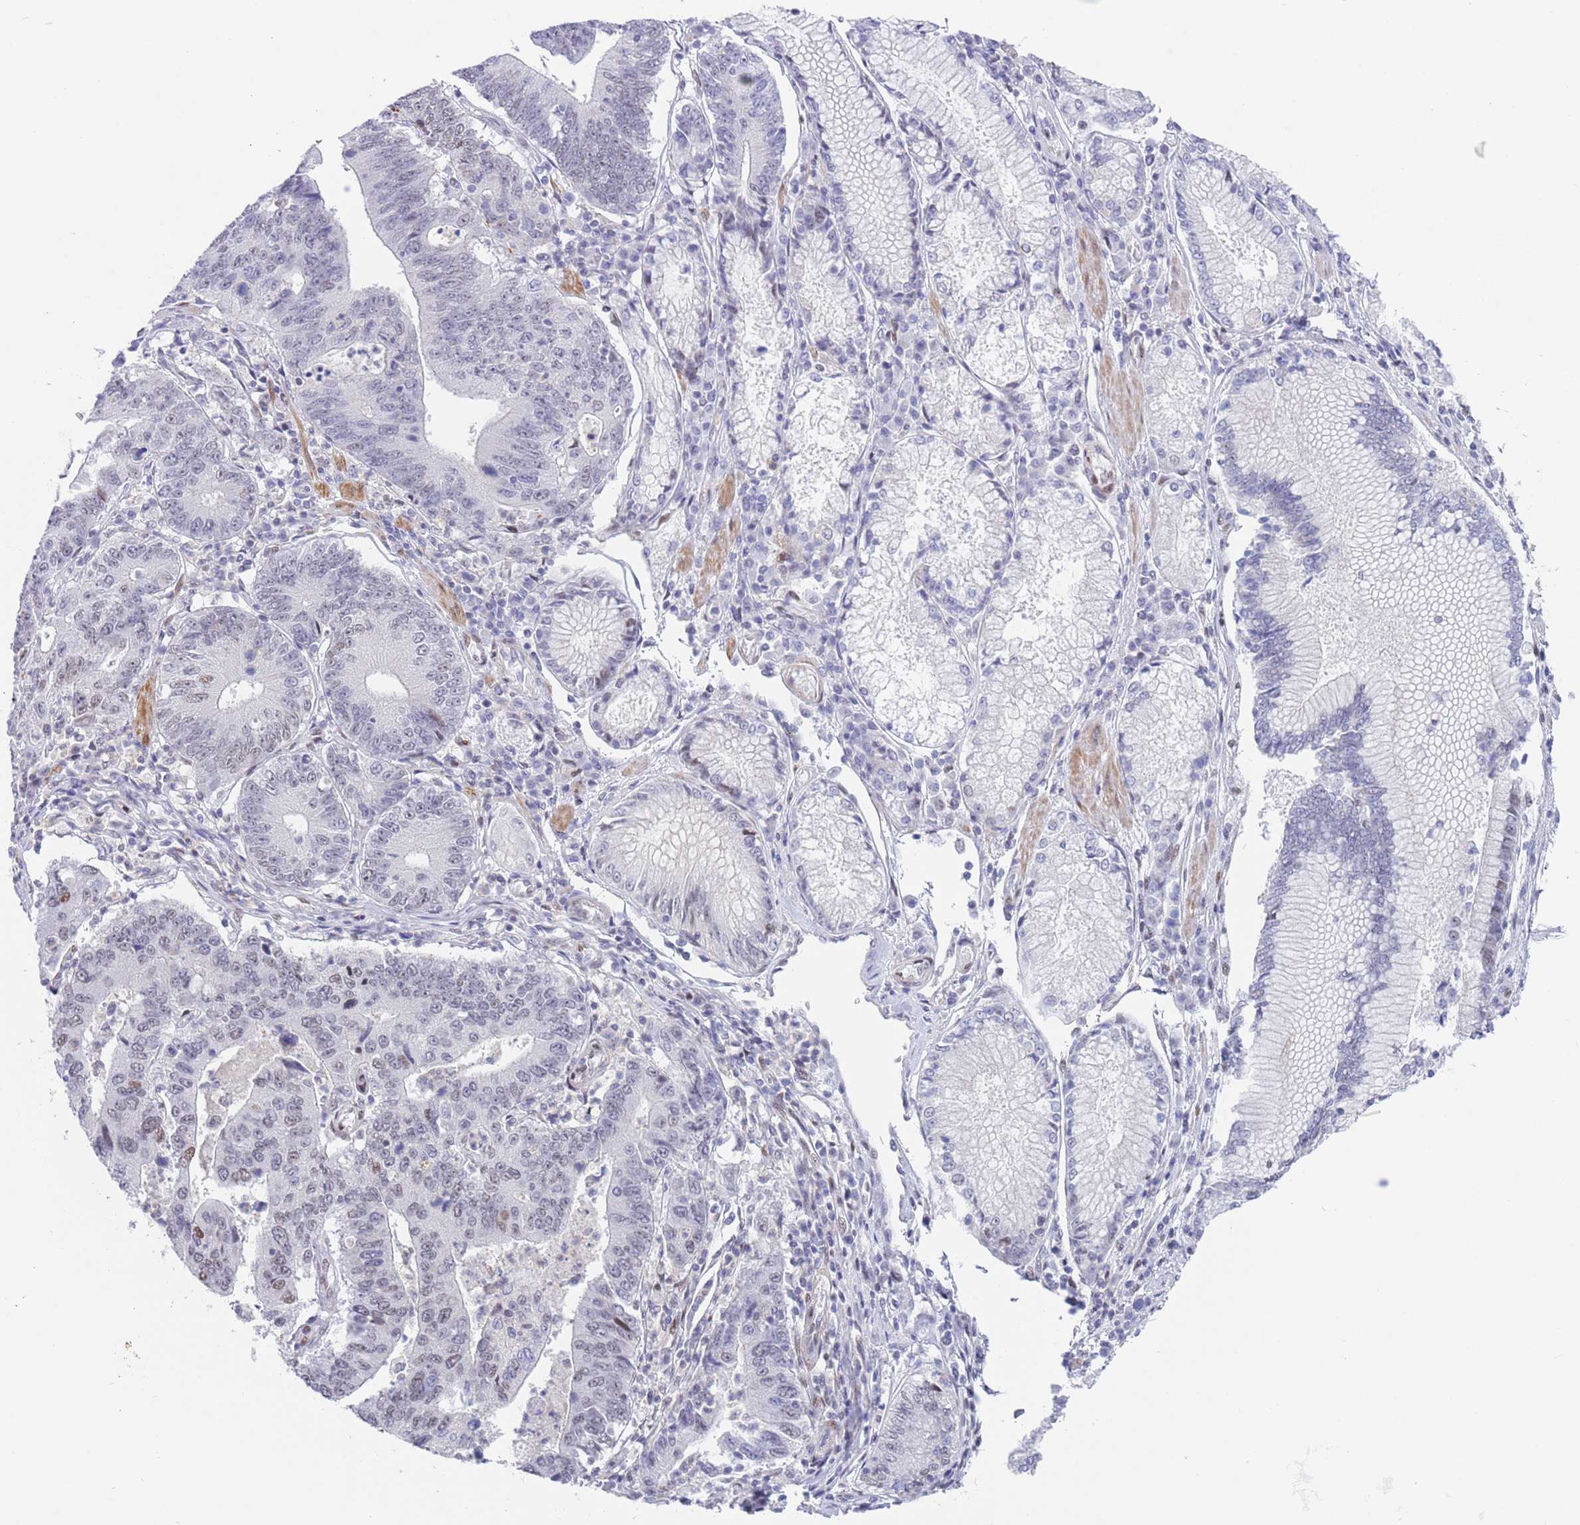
{"staining": {"intensity": "weak", "quantity": "<25%", "location": "nuclear"}, "tissue": "stomach cancer", "cell_type": "Tumor cells", "image_type": "cancer", "snomed": [{"axis": "morphology", "description": "Adenocarcinoma, NOS"}, {"axis": "topography", "description": "Stomach"}], "caption": "High power microscopy photomicrograph of an immunohistochemistry image of adenocarcinoma (stomach), revealing no significant expression in tumor cells. Brightfield microscopy of immunohistochemistry (IHC) stained with DAB (3,3'-diaminobenzidine) (brown) and hematoxylin (blue), captured at high magnification.", "gene": "ZNF382", "patient": {"sex": "male", "age": 59}}